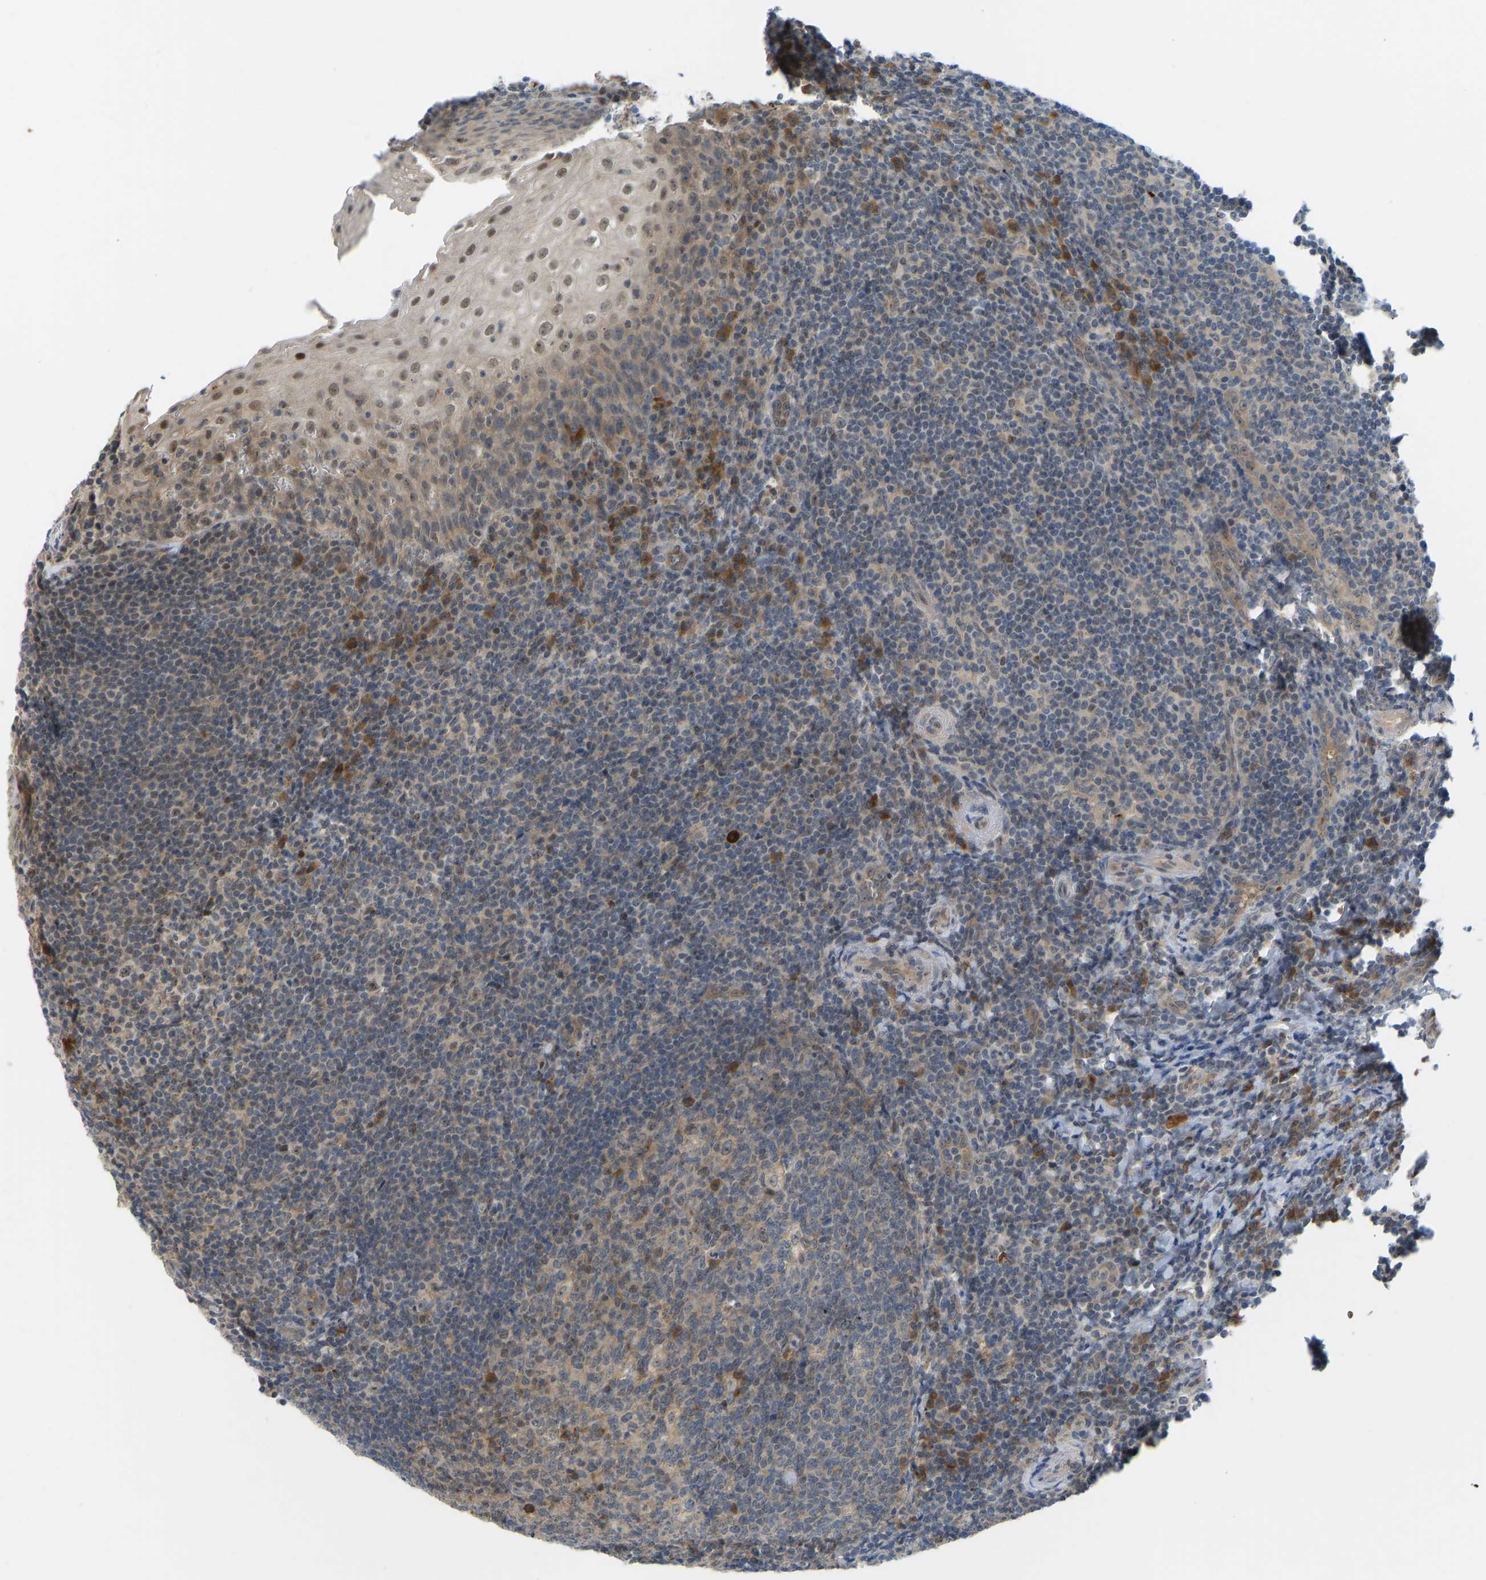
{"staining": {"intensity": "moderate", "quantity": "<25%", "location": "cytoplasmic/membranous,nuclear"}, "tissue": "tonsil", "cell_type": "Germinal center cells", "image_type": "normal", "snomed": [{"axis": "morphology", "description": "Normal tissue, NOS"}, {"axis": "topography", "description": "Tonsil"}], "caption": "A high-resolution image shows immunohistochemistry staining of unremarkable tonsil, which demonstrates moderate cytoplasmic/membranous,nuclear staining in about <25% of germinal center cells. (Brightfield microscopy of DAB IHC at high magnification).", "gene": "ZNF251", "patient": {"sex": "male", "age": 37}}